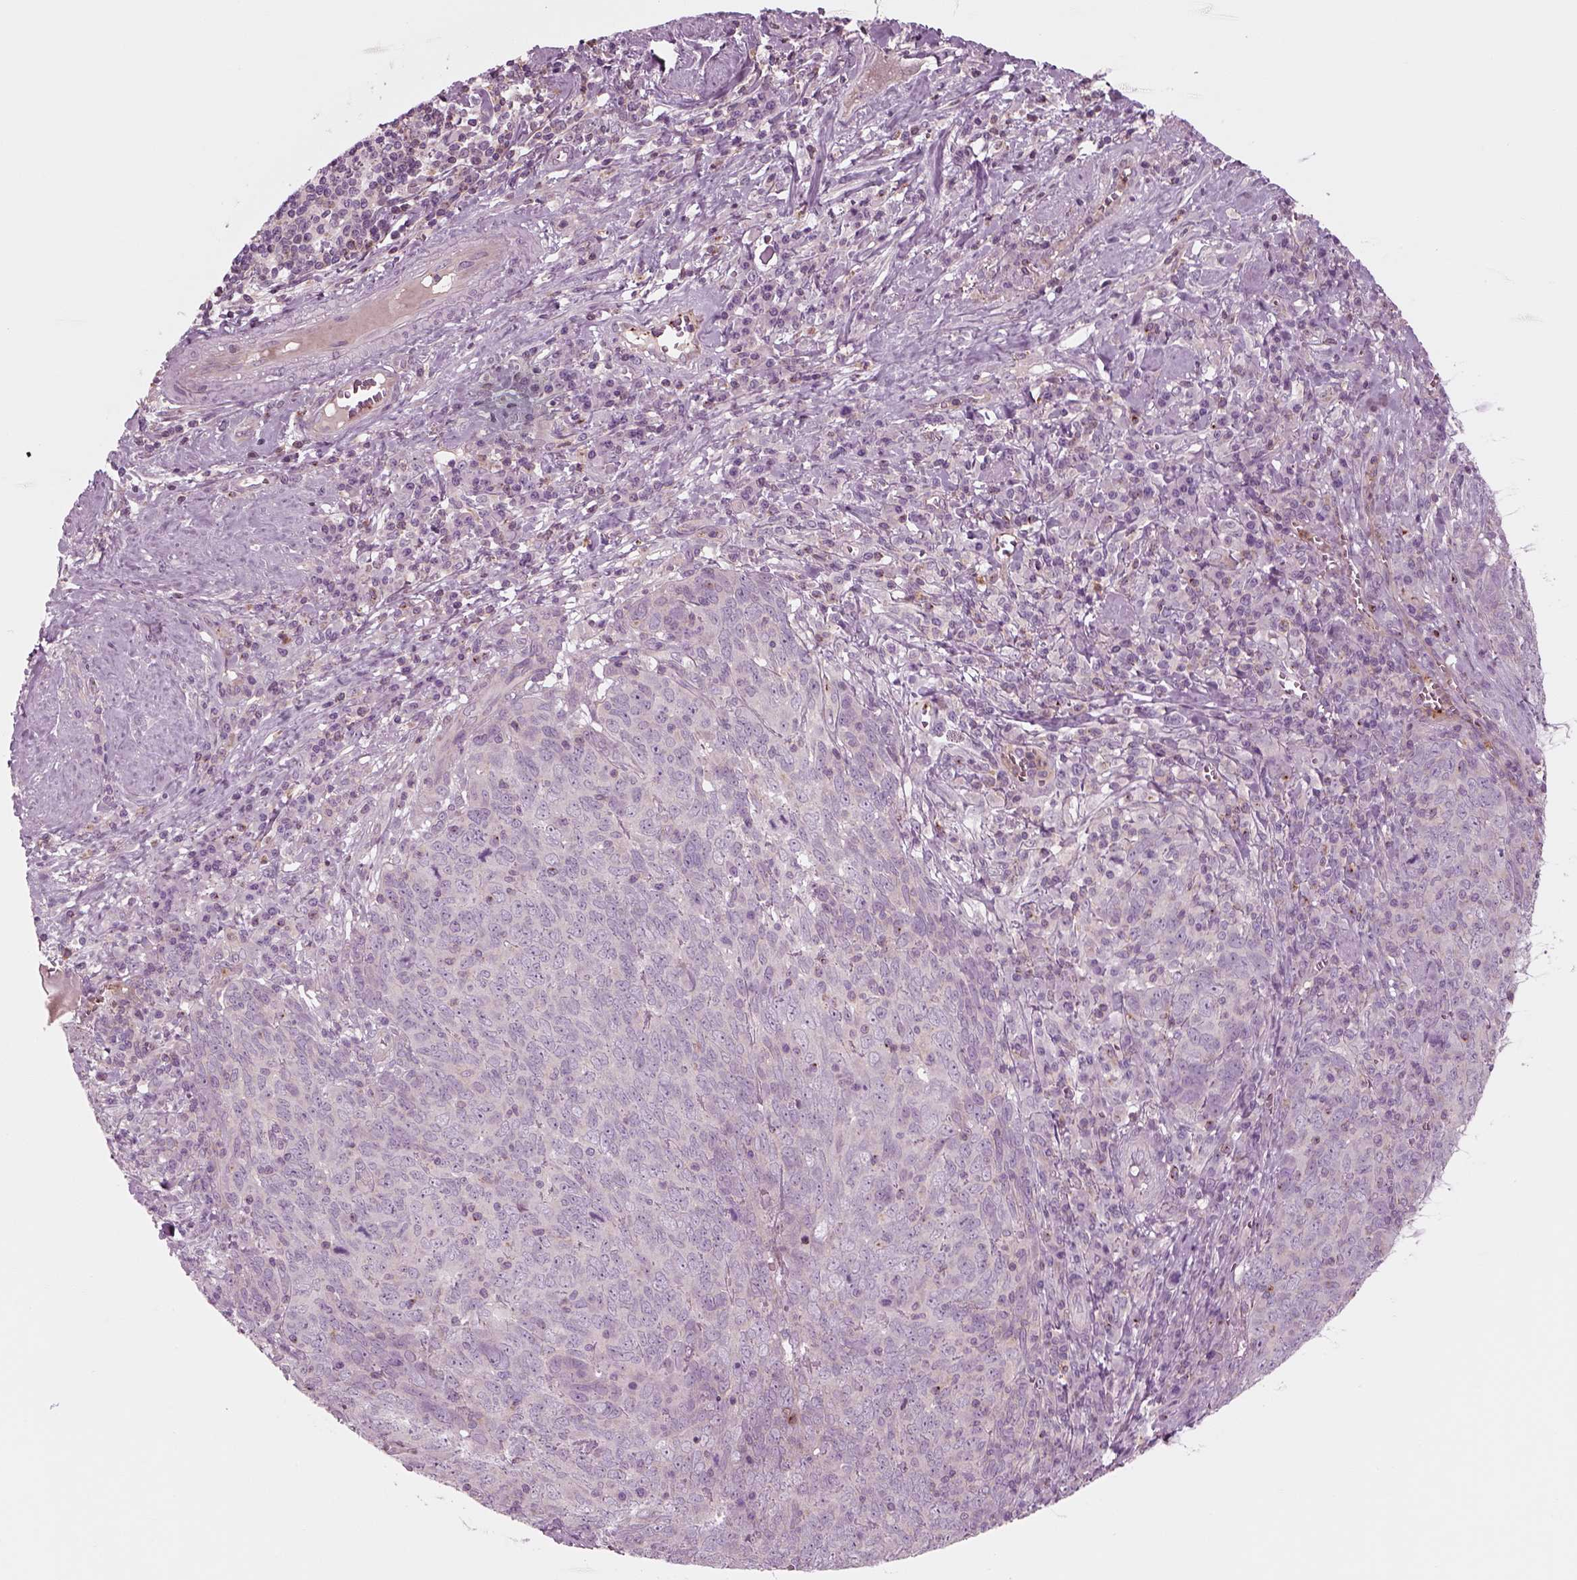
{"staining": {"intensity": "weak", "quantity": "25%-75%", "location": "cytoplasmic/membranous"}, "tissue": "skin cancer", "cell_type": "Tumor cells", "image_type": "cancer", "snomed": [{"axis": "morphology", "description": "Squamous cell carcinoma, NOS"}, {"axis": "topography", "description": "Skin"}, {"axis": "topography", "description": "Anal"}], "caption": "Skin squamous cell carcinoma stained with a protein marker shows weak staining in tumor cells.", "gene": "SLC2A3", "patient": {"sex": "female", "age": 51}}